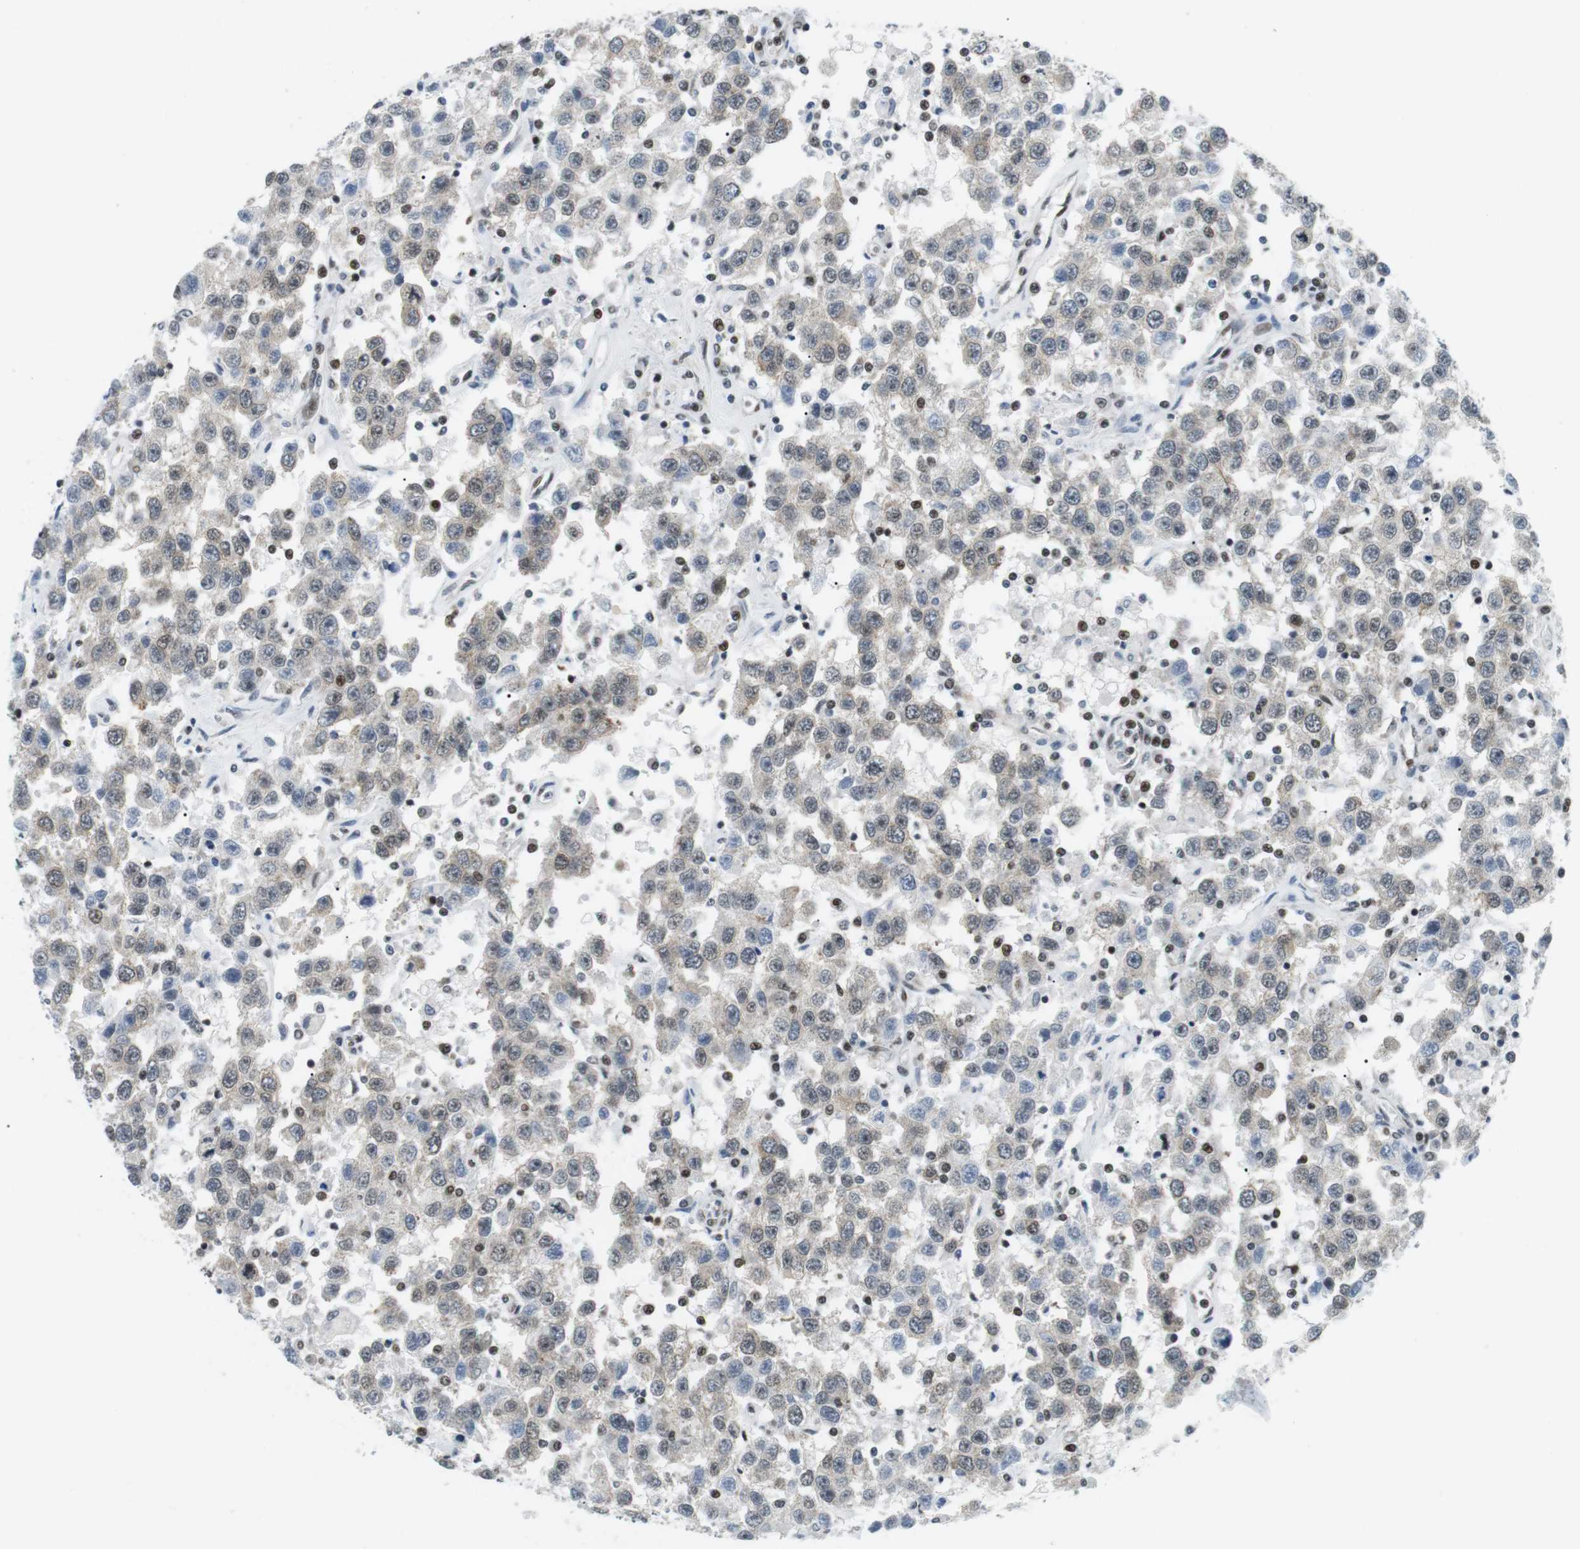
{"staining": {"intensity": "weak", "quantity": ">75%", "location": "cytoplasmic/membranous"}, "tissue": "testis cancer", "cell_type": "Tumor cells", "image_type": "cancer", "snomed": [{"axis": "morphology", "description": "Seminoma, NOS"}, {"axis": "topography", "description": "Testis"}], "caption": "A low amount of weak cytoplasmic/membranous expression is seen in approximately >75% of tumor cells in testis cancer (seminoma) tissue.", "gene": "CDC27", "patient": {"sex": "male", "age": 41}}